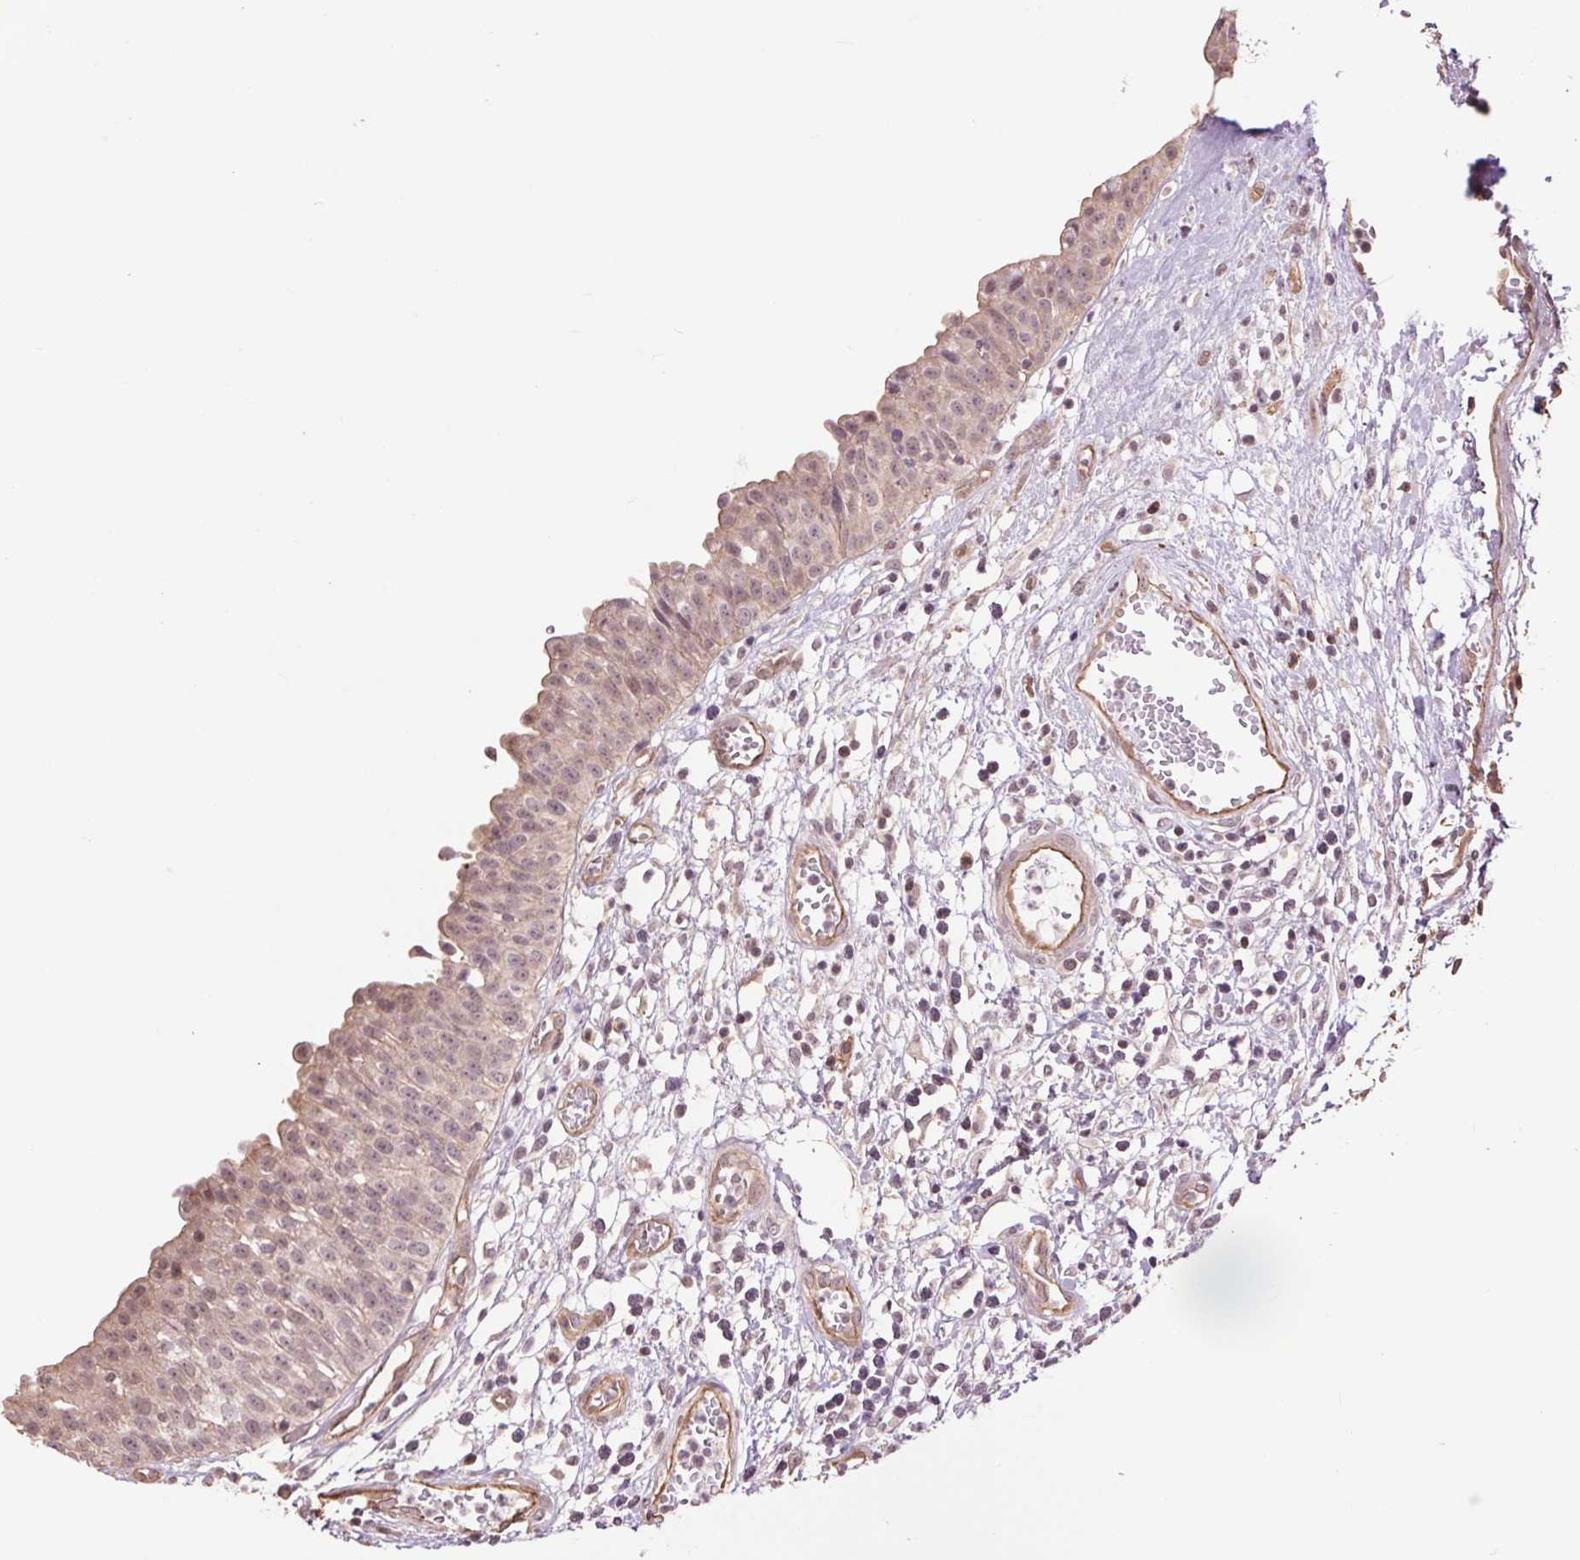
{"staining": {"intensity": "weak", "quantity": "25%-75%", "location": "cytoplasmic/membranous,nuclear"}, "tissue": "urinary bladder", "cell_type": "Urothelial cells", "image_type": "normal", "snomed": [{"axis": "morphology", "description": "Normal tissue, NOS"}, {"axis": "topography", "description": "Urinary bladder"}], "caption": "Immunohistochemical staining of unremarkable human urinary bladder reveals 25%-75% levels of weak cytoplasmic/membranous,nuclear protein staining in approximately 25%-75% of urothelial cells. Immunohistochemistry stains the protein of interest in brown and the nuclei are stained blue.", "gene": "PALM", "patient": {"sex": "male", "age": 64}}